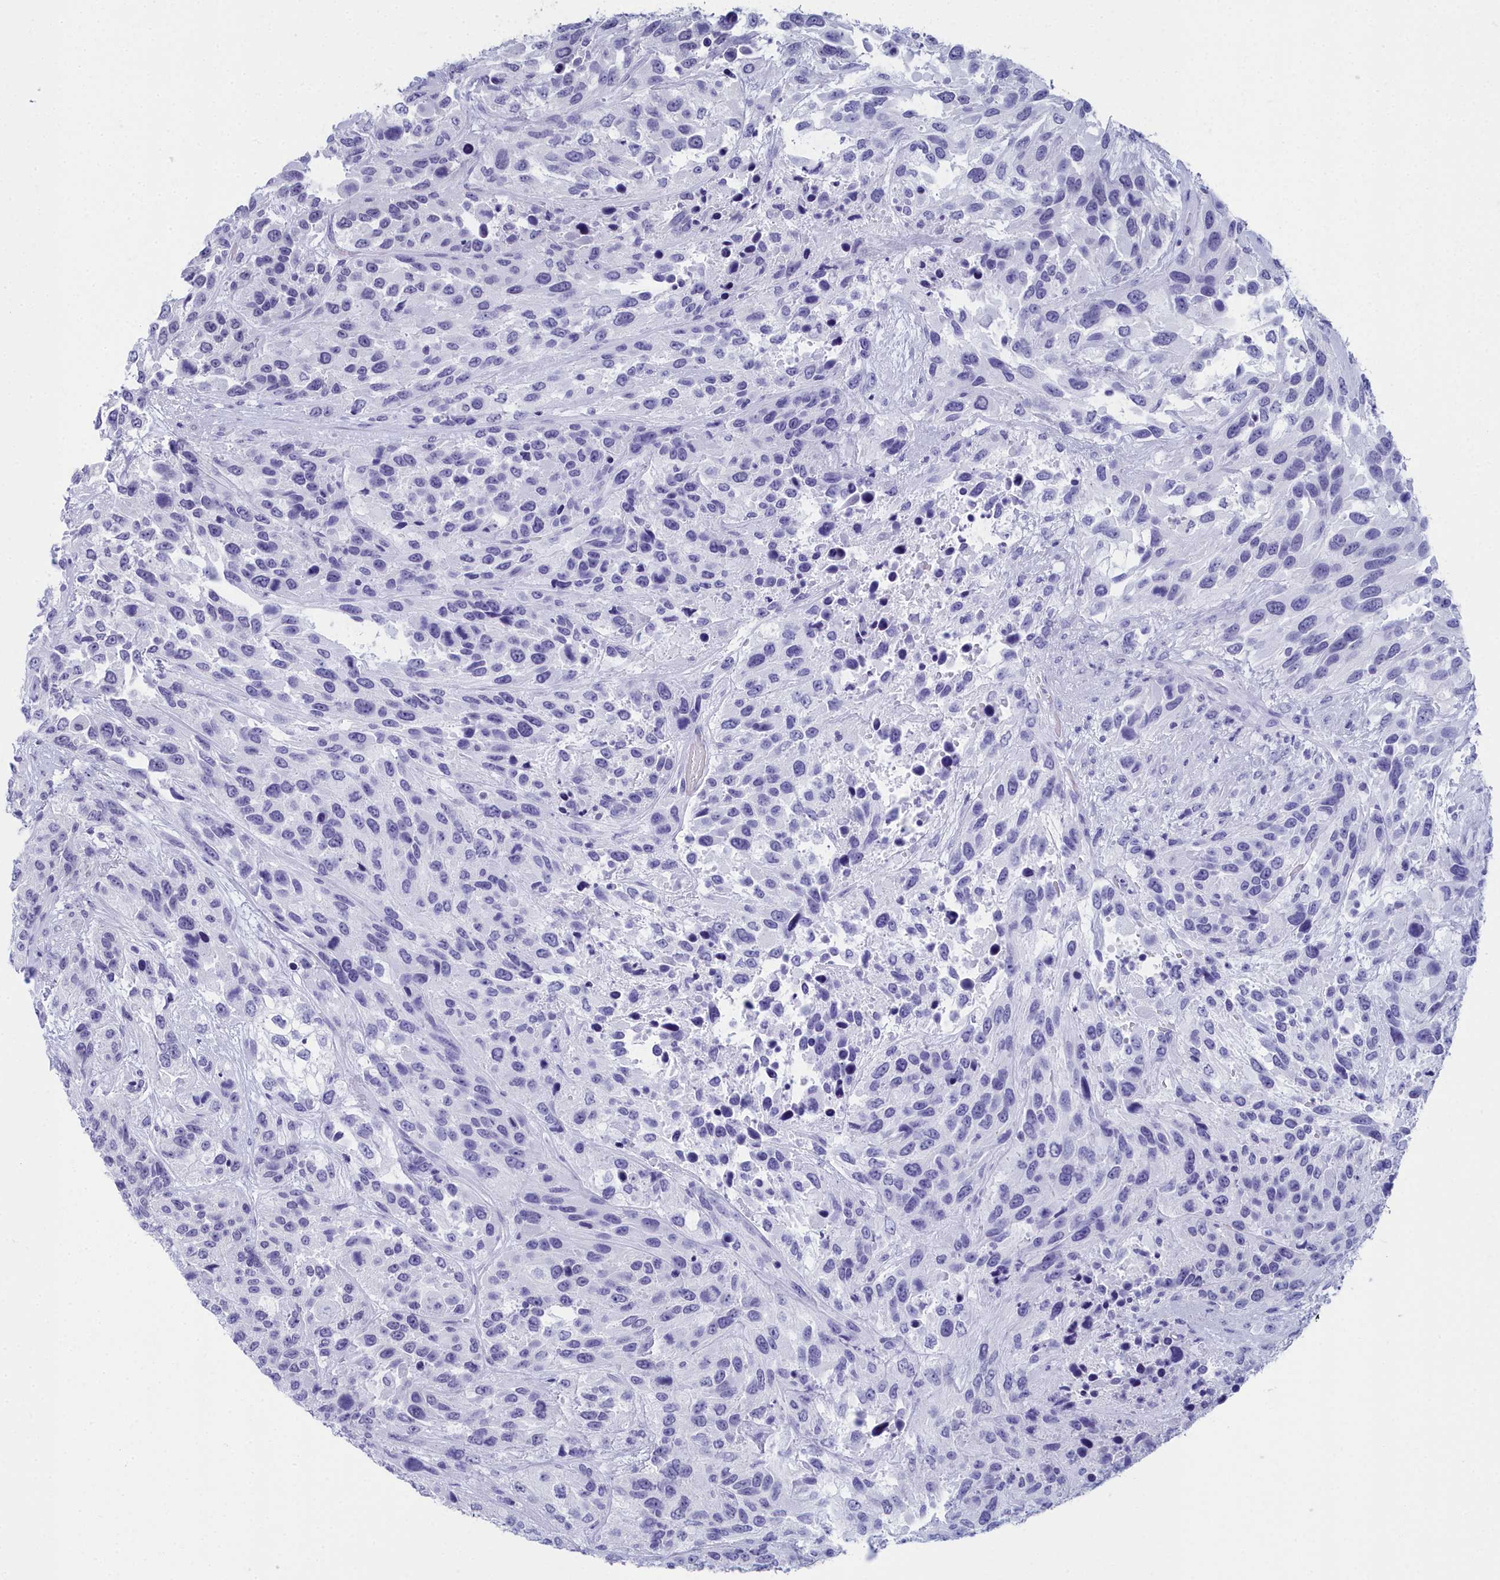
{"staining": {"intensity": "negative", "quantity": "none", "location": "none"}, "tissue": "urothelial cancer", "cell_type": "Tumor cells", "image_type": "cancer", "snomed": [{"axis": "morphology", "description": "Urothelial carcinoma, High grade"}, {"axis": "topography", "description": "Urinary bladder"}], "caption": "A high-resolution photomicrograph shows IHC staining of high-grade urothelial carcinoma, which reveals no significant expression in tumor cells.", "gene": "CCDC97", "patient": {"sex": "female", "age": 70}}